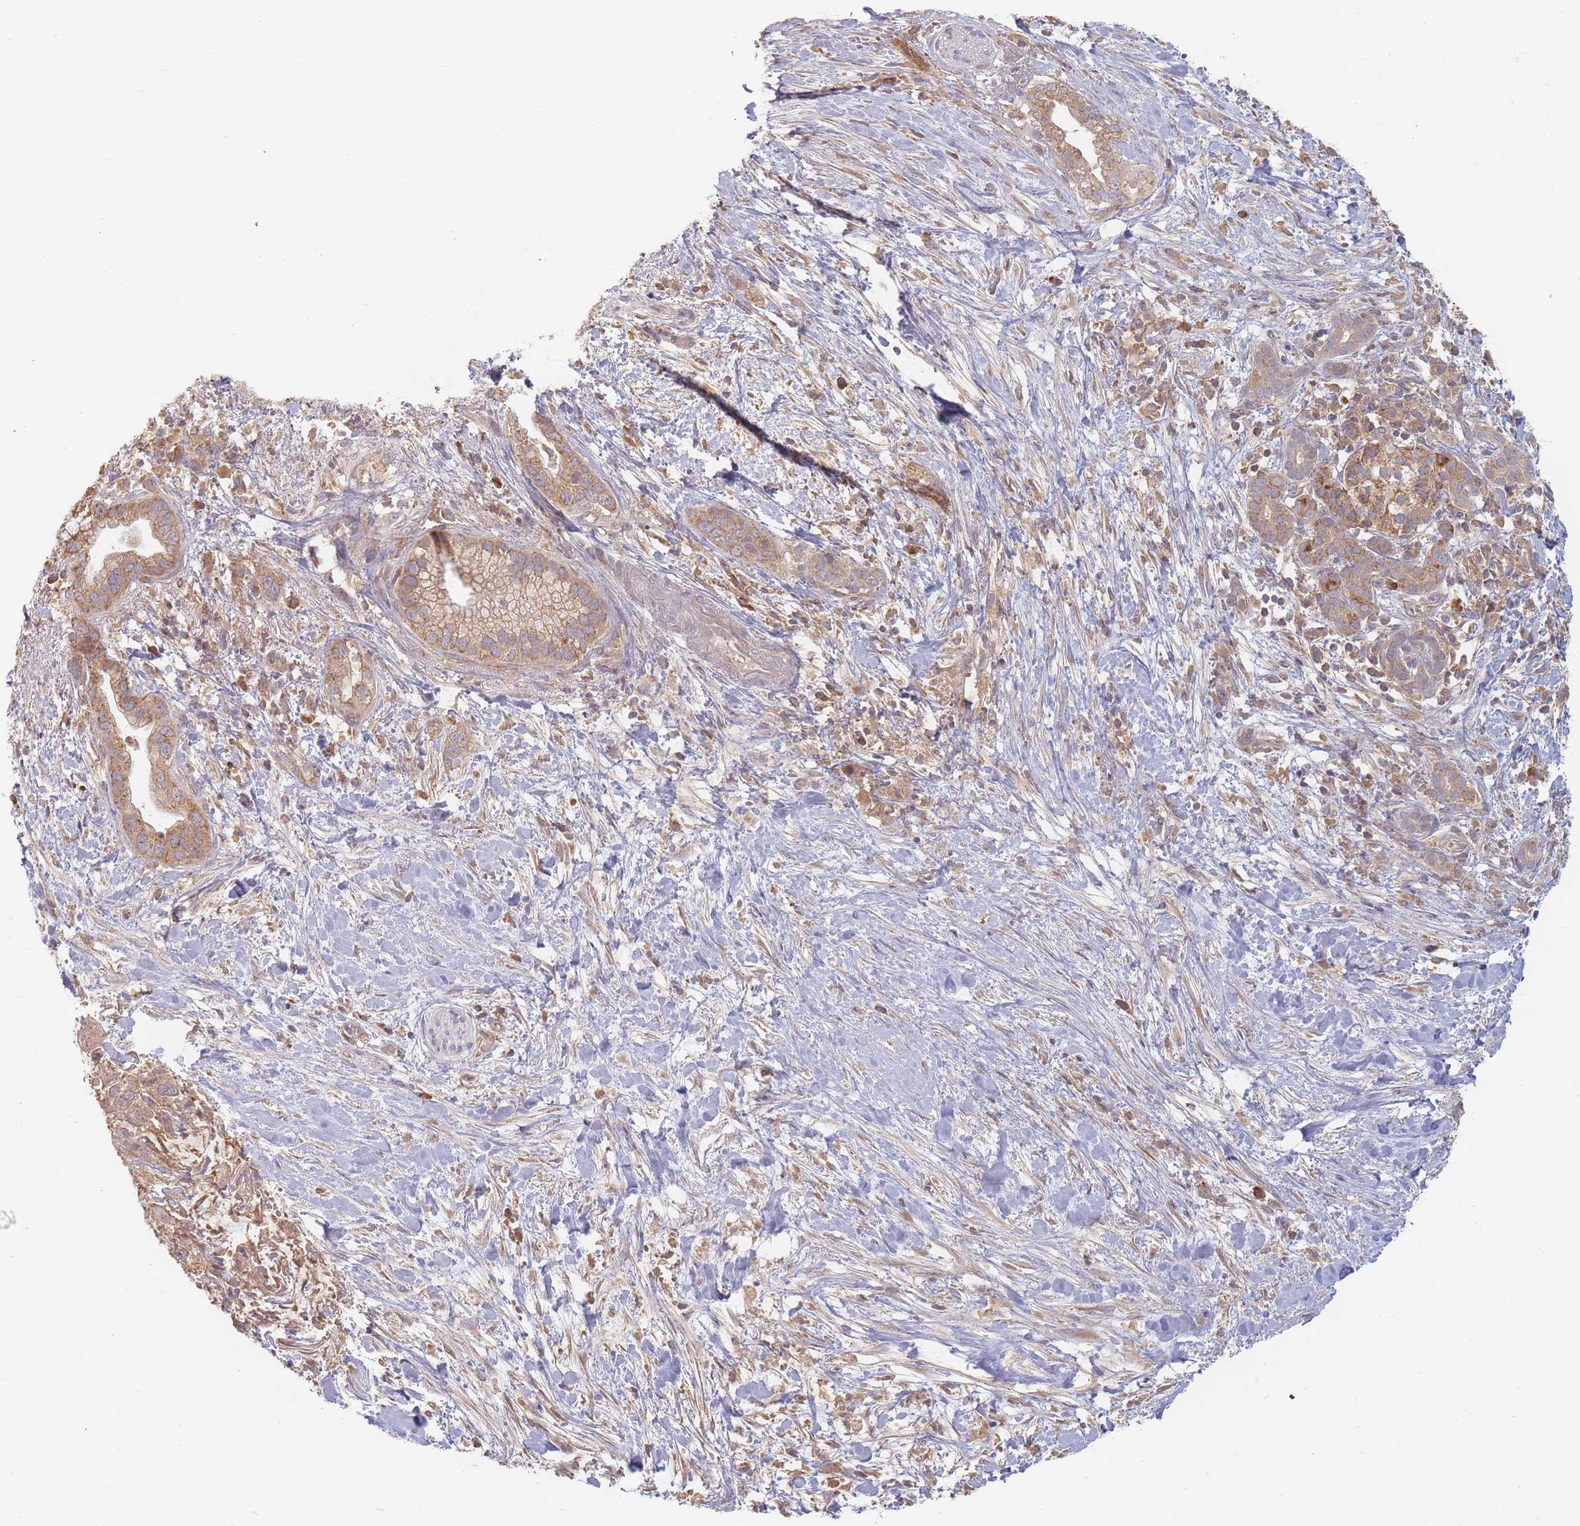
{"staining": {"intensity": "moderate", "quantity": ">75%", "location": "cytoplasmic/membranous"}, "tissue": "pancreatic cancer", "cell_type": "Tumor cells", "image_type": "cancer", "snomed": [{"axis": "morphology", "description": "Adenocarcinoma, NOS"}, {"axis": "topography", "description": "Pancreas"}], "caption": "Protein staining of pancreatic cancer tissue exhibits moderate cytoplasmic/membranous positivity in about >75% of tumor cells. (IHC, brightfield microscopy, high magnification).", "gene": "SLC35F3", "patient": {"sex": "male", "age": 44}}